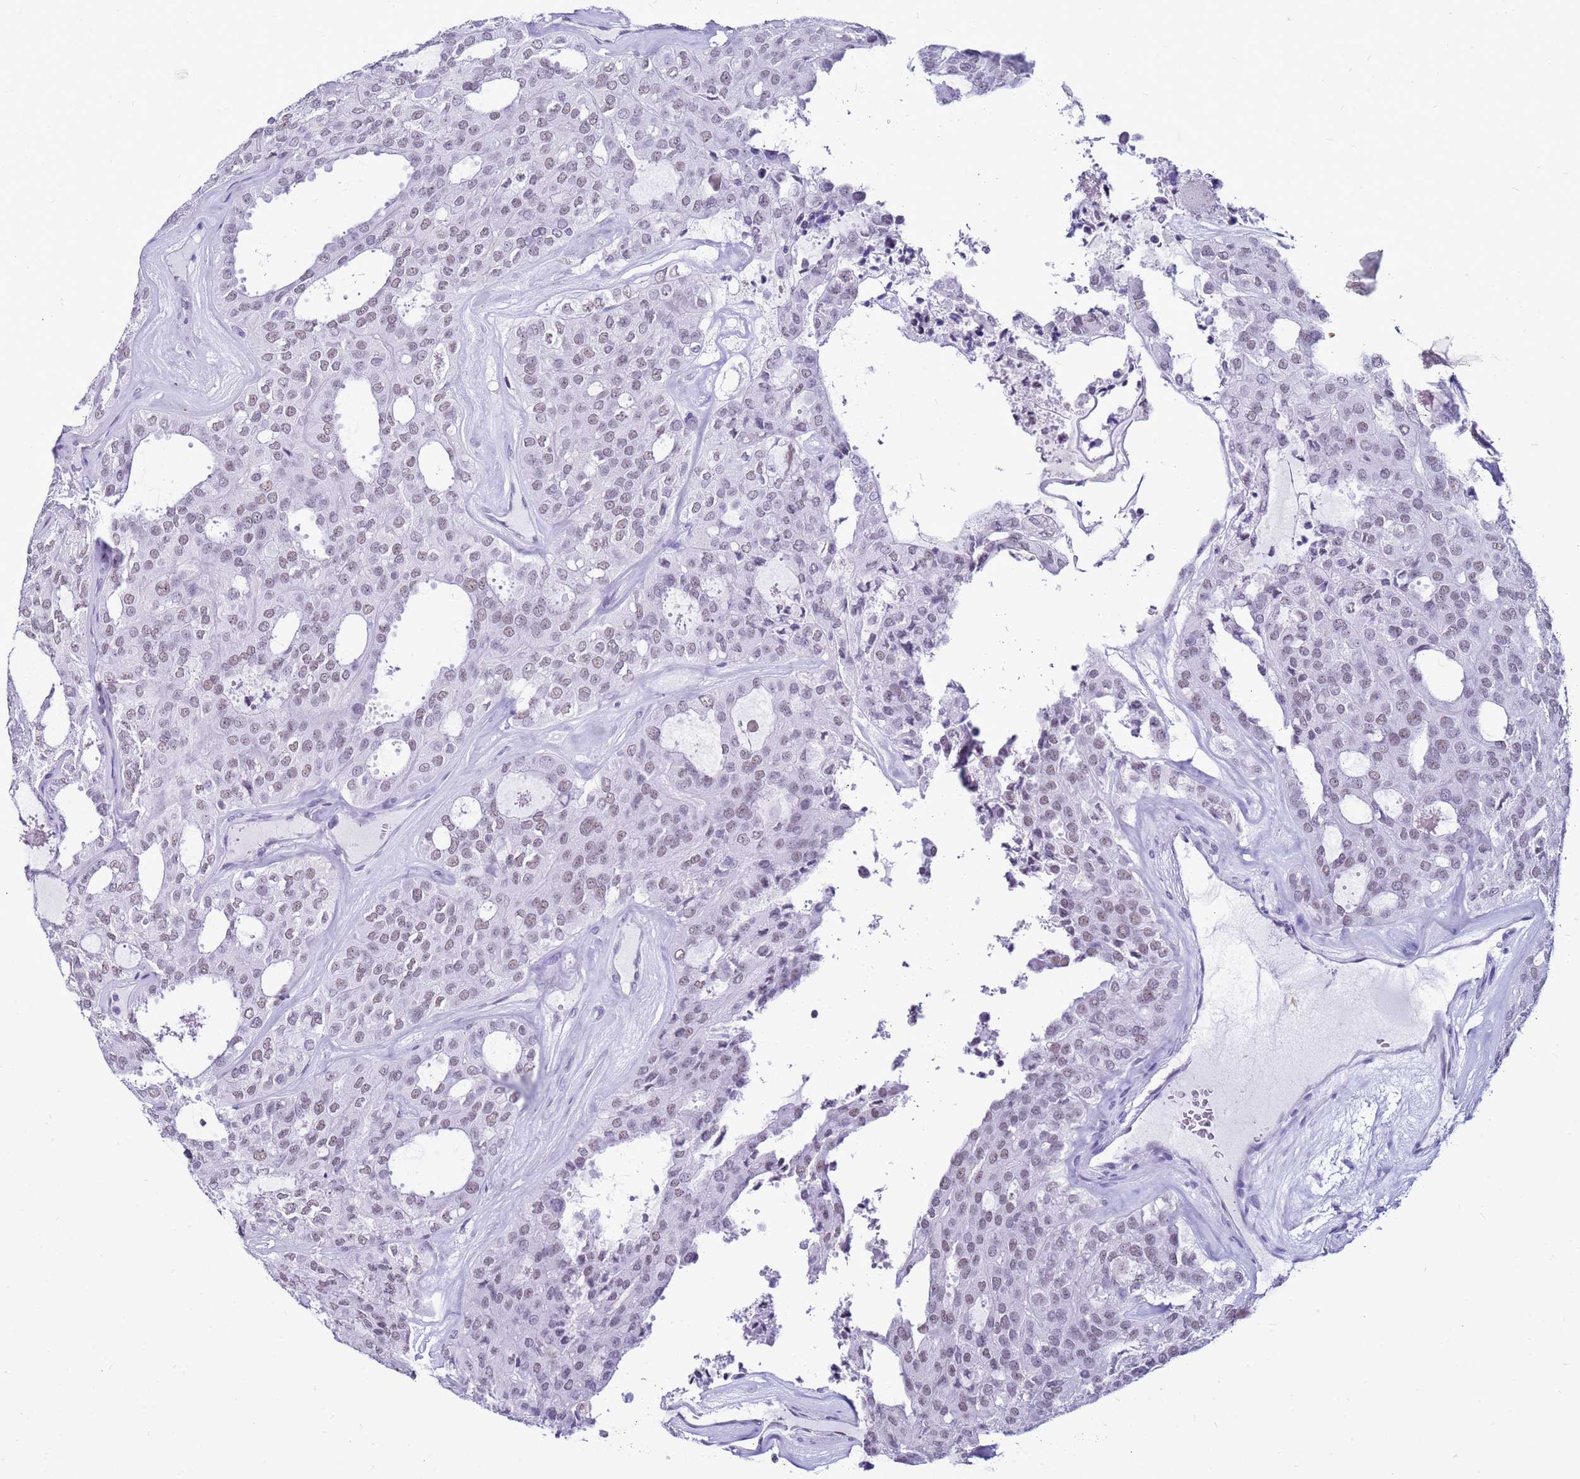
{"staining": {"intensity": "weak", "quantity": ">75%", "location": "nuclear"}, "tissue": "thyroid cancer", "cell_type": "Tumor cells", "image_type": "cancer", "snomed": [{"axis": "morphology", "description": "Follicular adenoma carcinoma, NOS"}, {"axis": "topography", "description": "Thyroid gland"}], "caption": "Thyroid cancer was stained to show a protein in brown. There is low levels of weak nuclear positivity in about >75% of tumor cells.", "gene": "DHX15", "patient": {"sex": "male", "age": 75}}